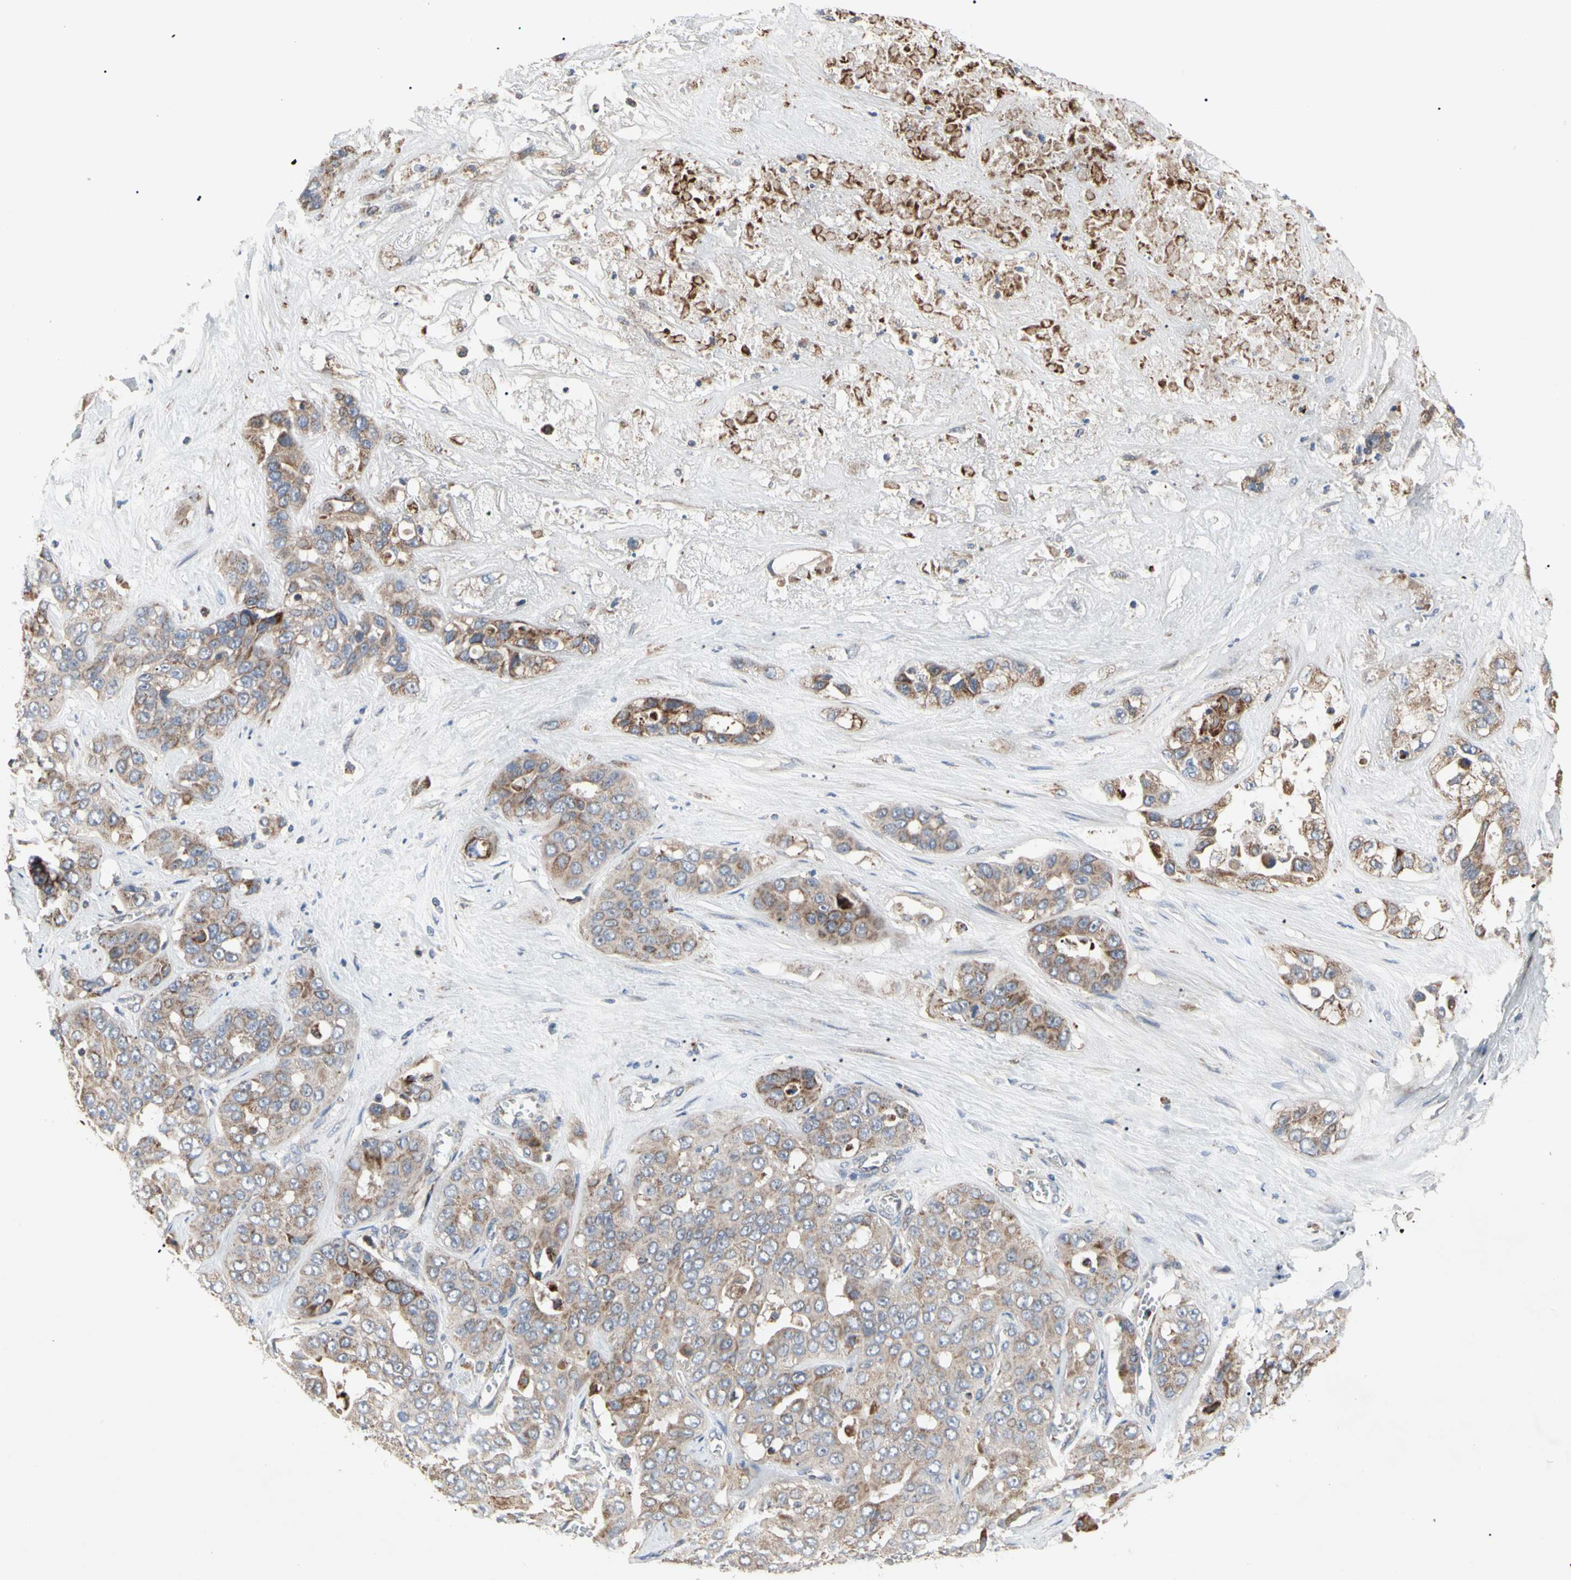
{"staining": {"intensity": "moderate", "quantity": ">75%", "location": "cytoplasmic/membranous"}, "tissue": "liver cancer", "cell_type": "Tumor cells", "image_type": "cancer", "snomed": [{"axis": "morphology", "description": "Cholangiocarcinoma"}, {"axis": "topography", "description": "Liver"}], "caption": "Moderate cytoplasmic/membranous staining is appreciated in about >75% of tumor cells in liver cancer (cholangiocarcinoma).", "gene": "GPD2", "patient": {"sex": "female", "age": 52}}